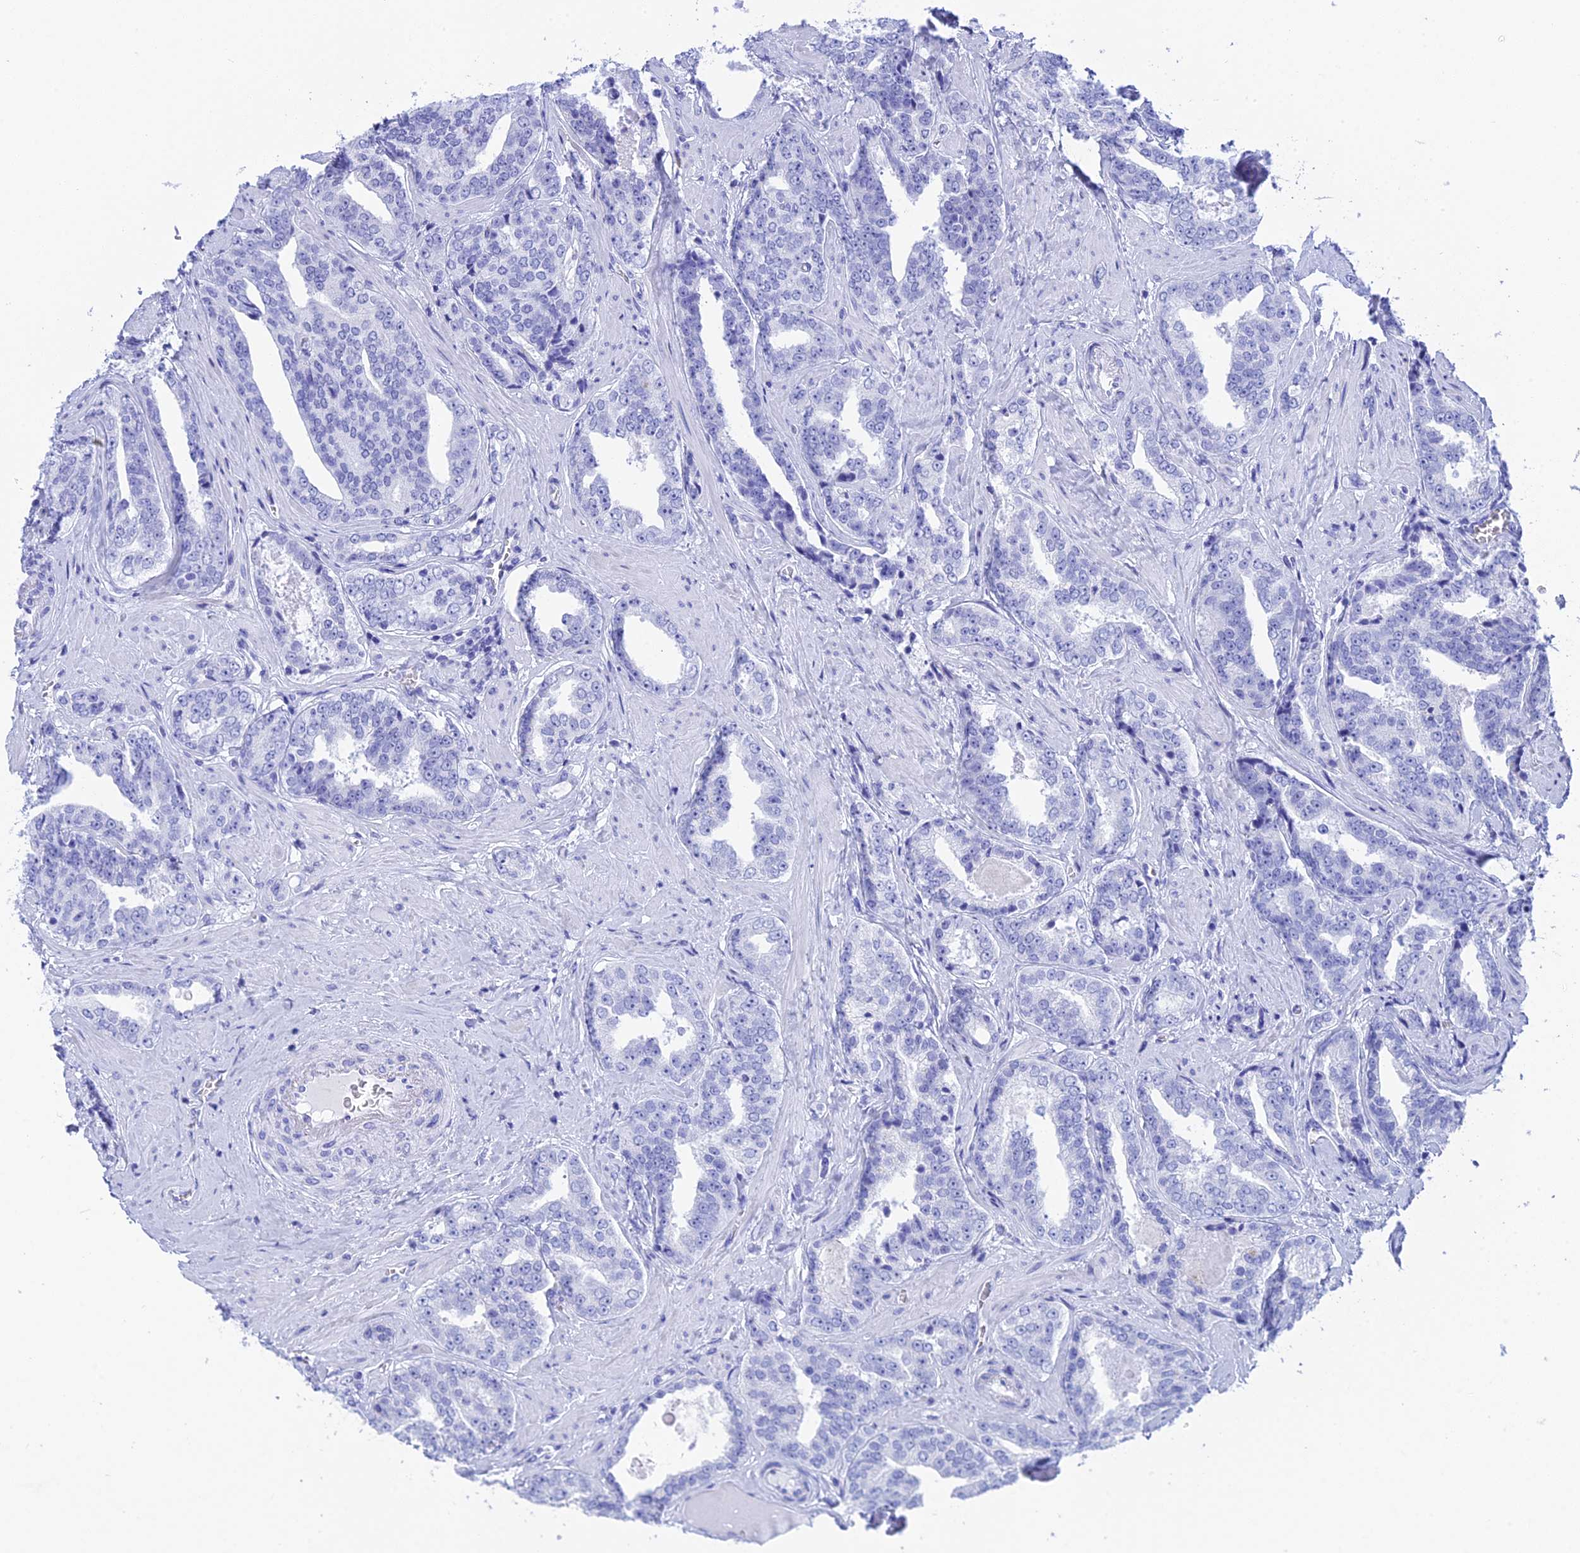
{"staining": {"intensity": "negative", "quantity": "none", "location": "none"}, "tissue": "prostate cancer", "cell_type": "Tumor cells", "image_type": "cancer", "snomed": [{"axis": "morphology", "description": "Adenocarcinoma, High grade"}, {"axis": "topography", "description": "Prostate"}], "caption": "Immunohistochemical staining of prostate high-grade adenocarcinoma demonstrates no significant expression in tumor cells.", "gene": "TEX101", "patient": {"sex": "male", "age": 67}}